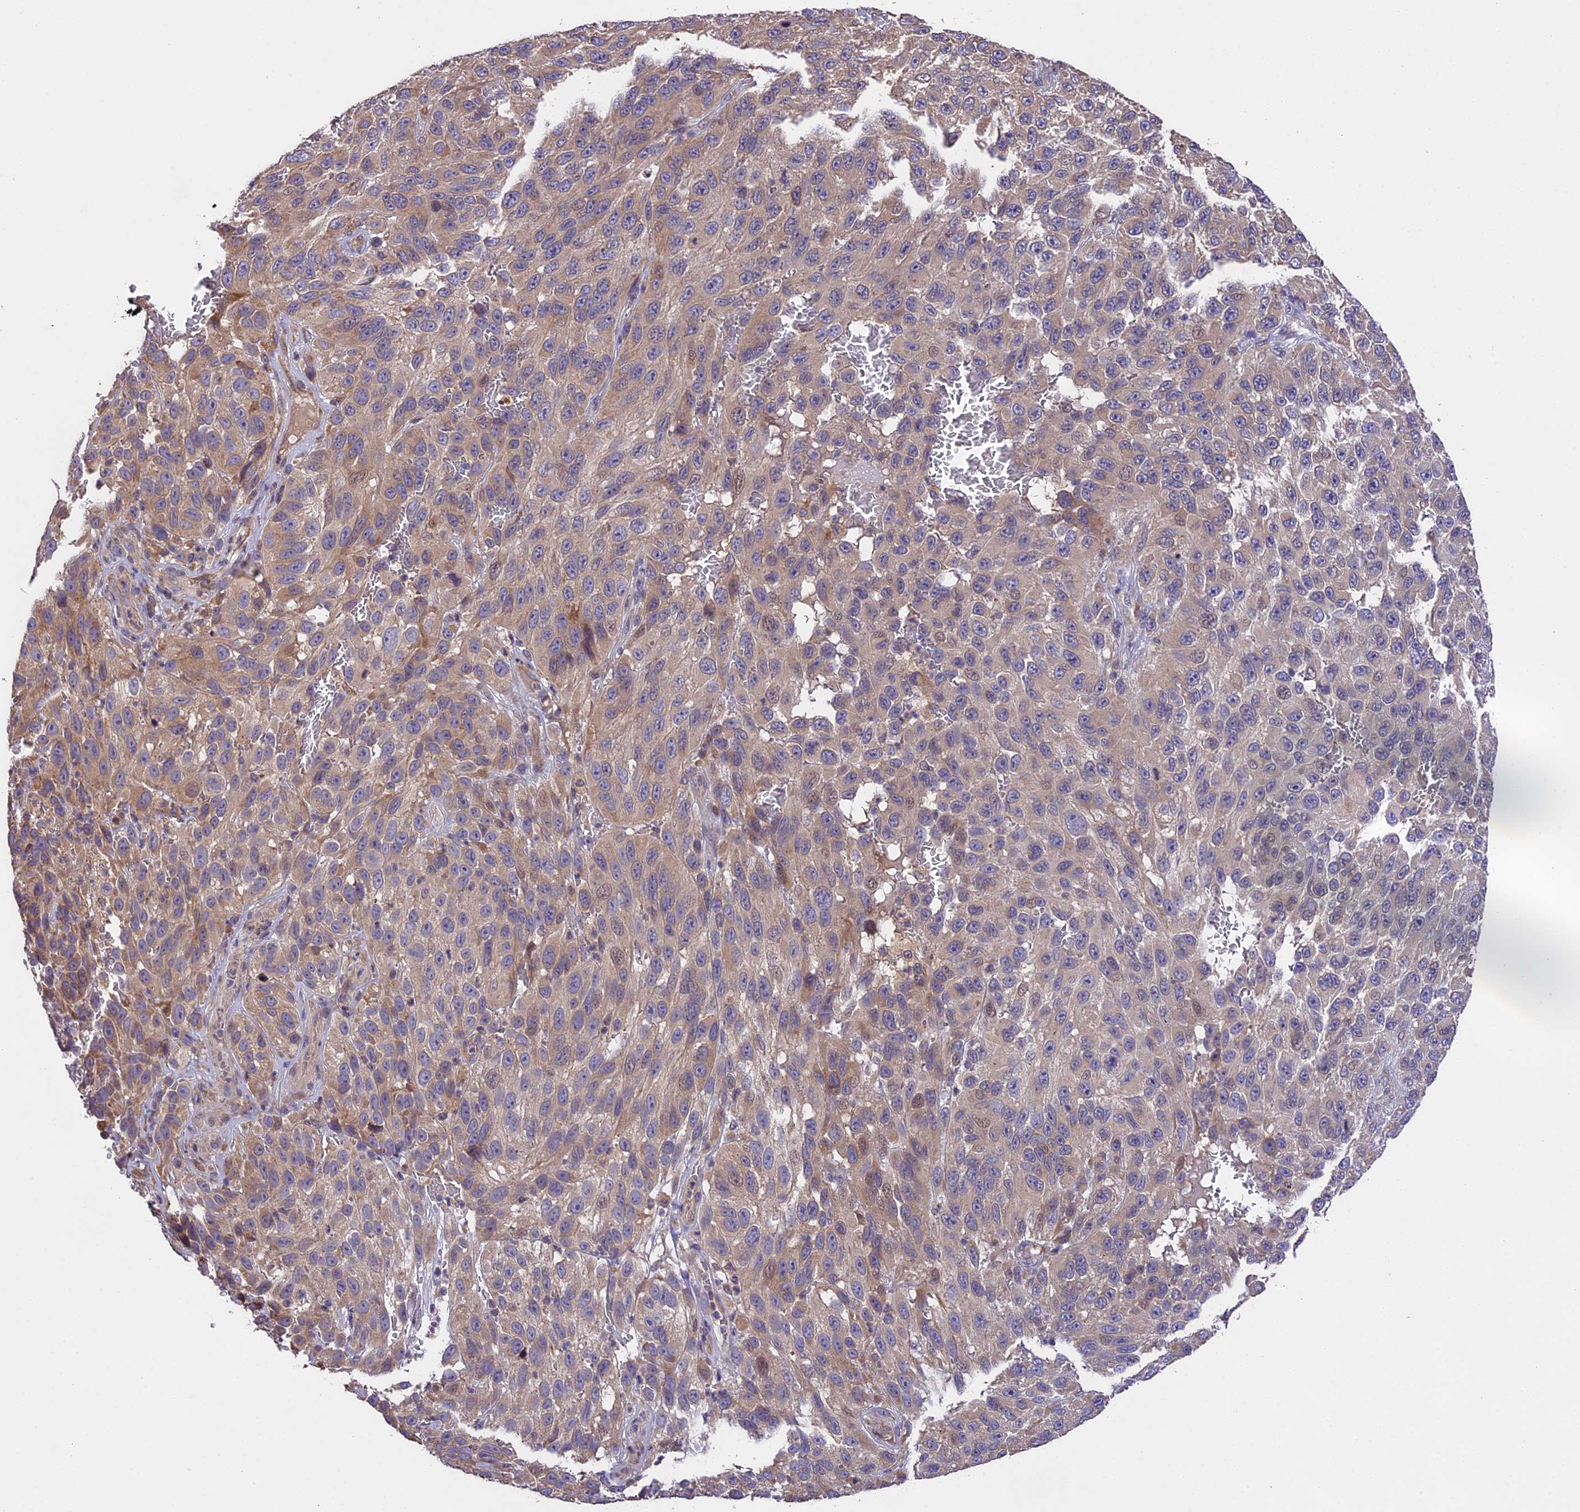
{"staining": {"intensity": "weak", "quantity": "25%-75%", "location": "cytoplasmic/membranous,nuclear"}, "tissue": "melanoma", "cell_type": "Tumor cells", "image_type": "cancer", "snomed": [{"axis": "morphology", "description": "Malignant melanoma, NOS"}, {"axis": "topography", "description": "Skin"}], "caption": "Melanoma was stained to show a protein in brown. There is low levels of weak cytoplasmic/membranous and nuclear positivity in approximately 25%-75% of tumor cells. Using DAB (3,3'-diaminobenzidine) (brown) and hematoxylin (blue) stains, captured at high magnification using brightfield microscopy.", "gene": "ABCC10", "patient": {"sex": "female", "age": 96}}